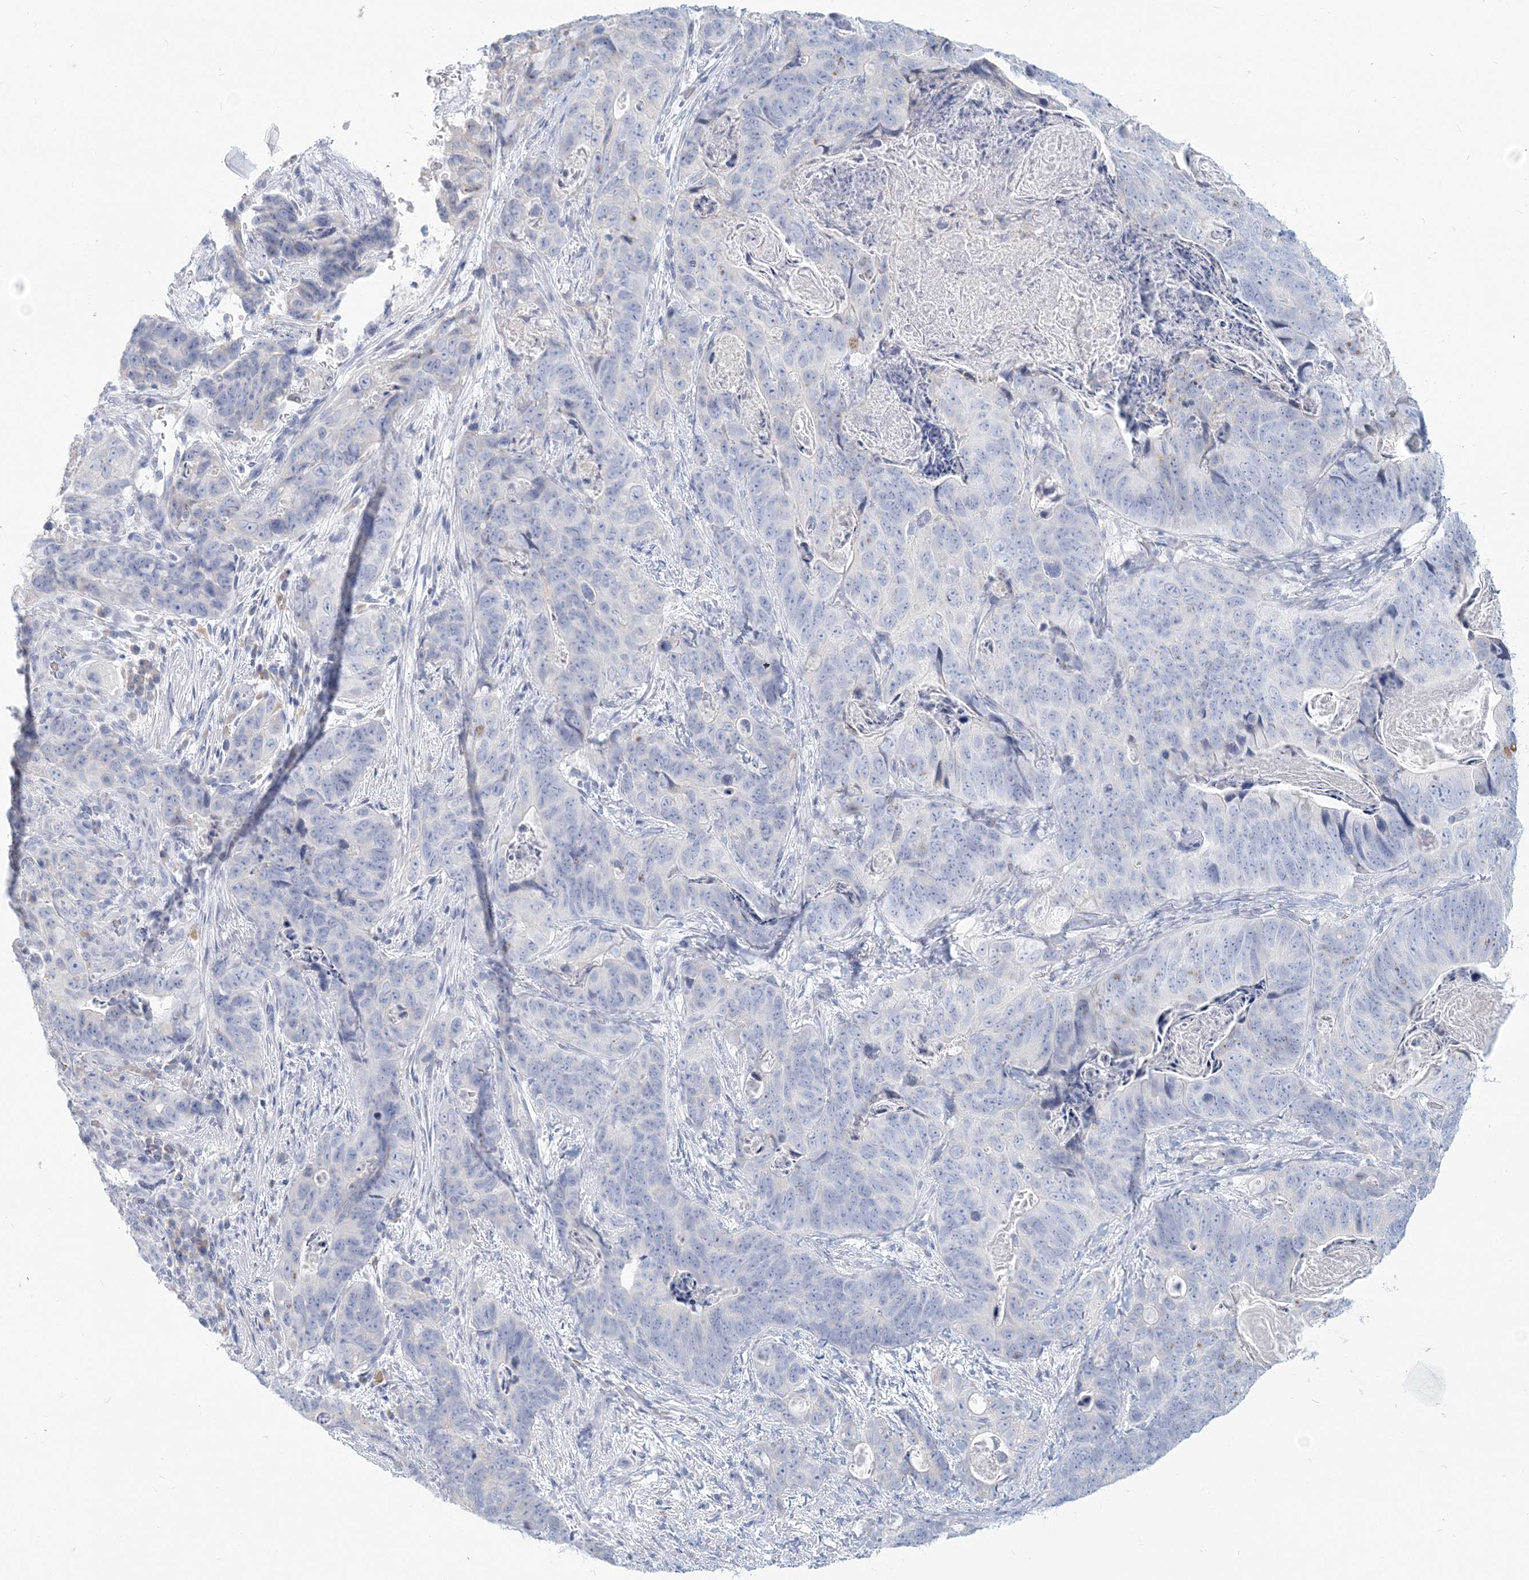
{"staining": {"intensity": "negative", "quantity": "none", "location": "none"}, "tissue": "stomach cancer", "cell_type": "Tumor cells", "image_type": "cancer", "snomed": [{"axis": "morphology", "description": "Normal tissue, NOS"}, {"axis": "morphology", "description": "Adenocarcinoma, NOS"}, {"axis": "topography", "description": "Stomach"}], "caption": "Immunohistochemistry (IHC) image of adenocarcinoma (stomach) stained for a protein (brown), which exhibits no positivity in tumor cells.", "gene": "CSN1S1", "patient": {"sex": "female", "age": 89}}